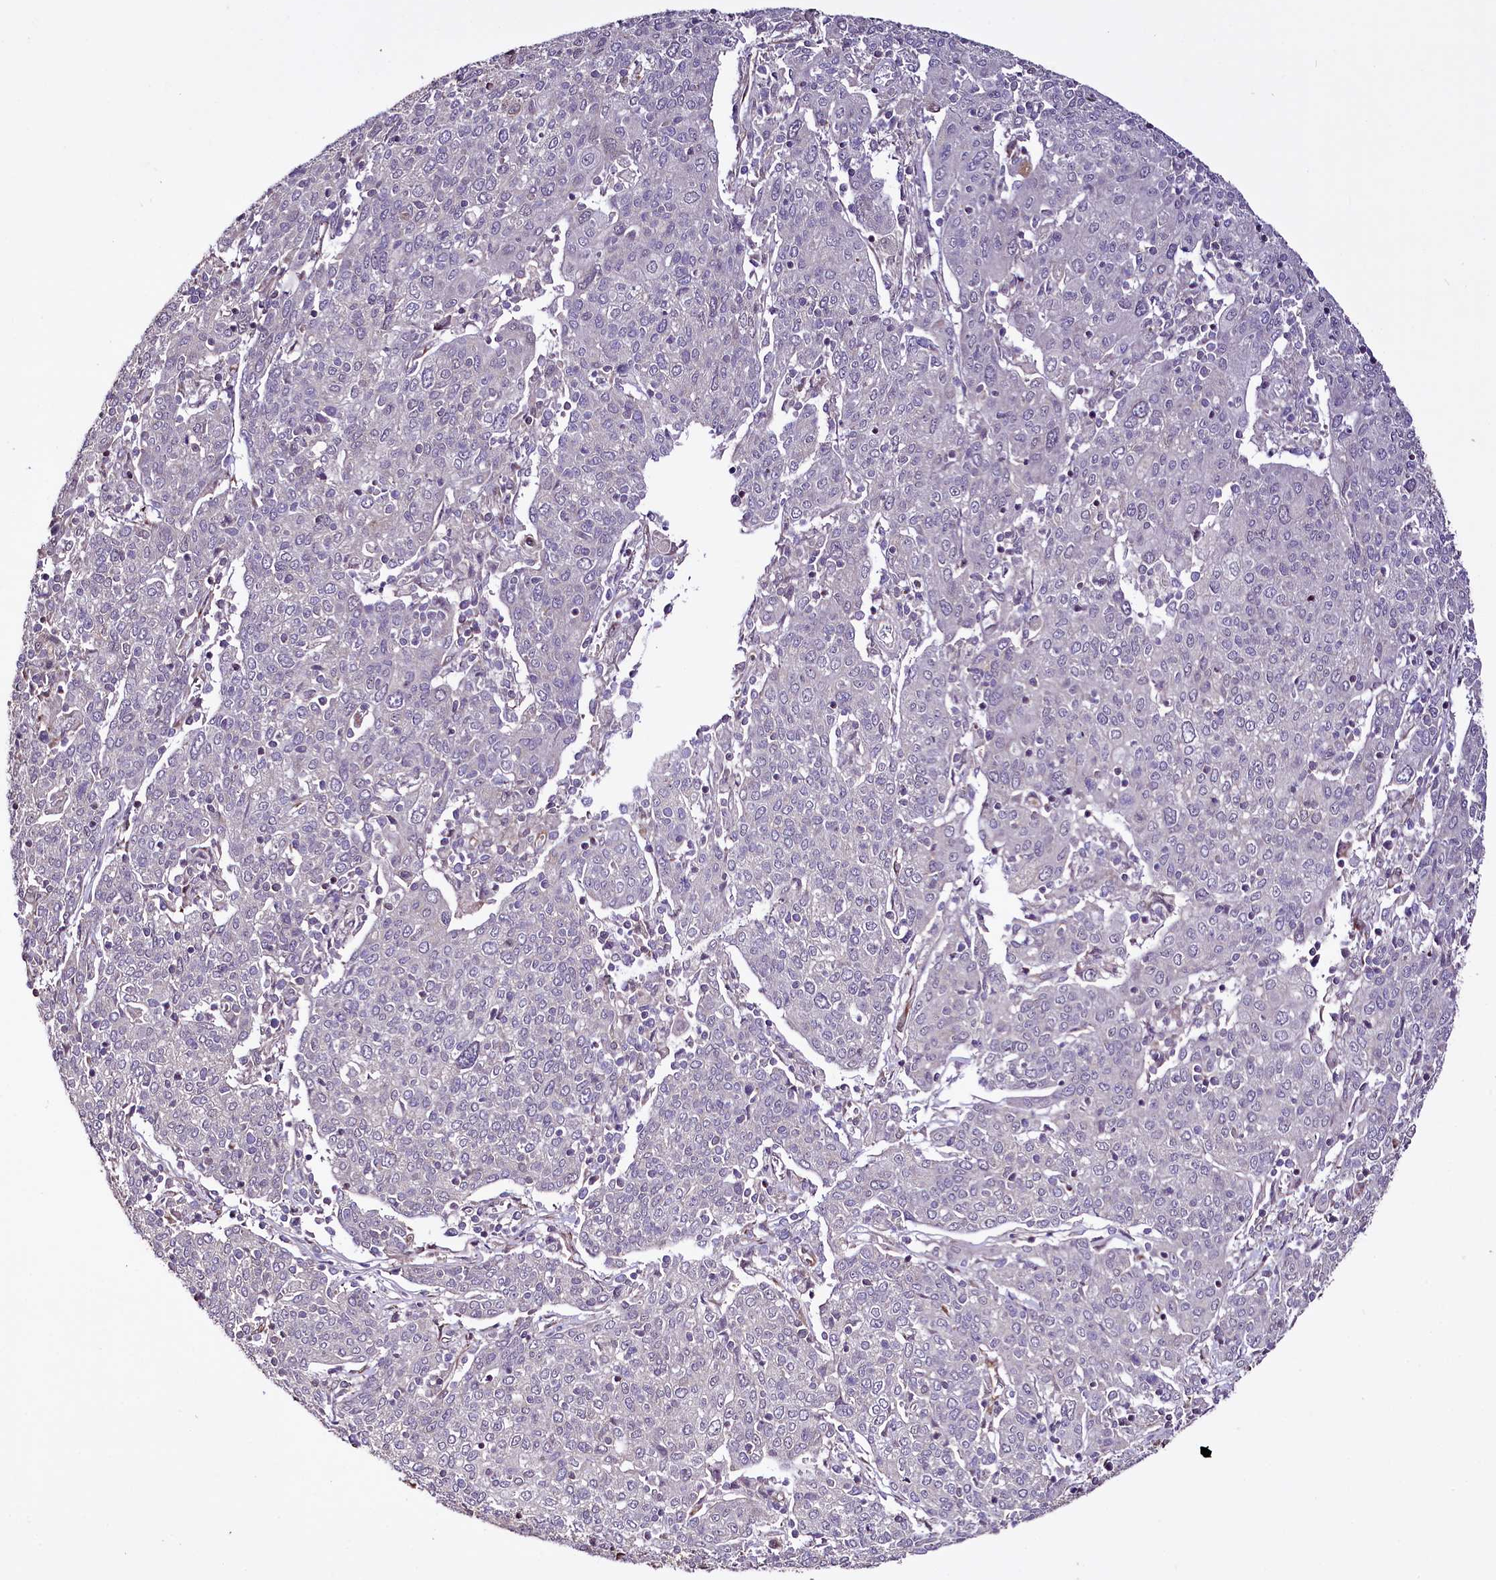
{"staining": {"intensity": "negative", "quantity": "none", "location": "none"}, "tissue": "cervical cancer", "cell_type": "Tumor cells", "image_type": "cancer", "snomed": [{"axis": "morphology", "description": "Squamous cell carcinoma, NOS"}, {"axis": "topography", "description": "Cervix"}], "caption": "Immunohistochemistry (IHC) of cervical cancer reveals no positivity in tumor cells. (Brightfield microscopy of DAB immunohistochemistry at high magnification).", "gene": "CUTC", "patient": {"sex": "female", "age": 67}}